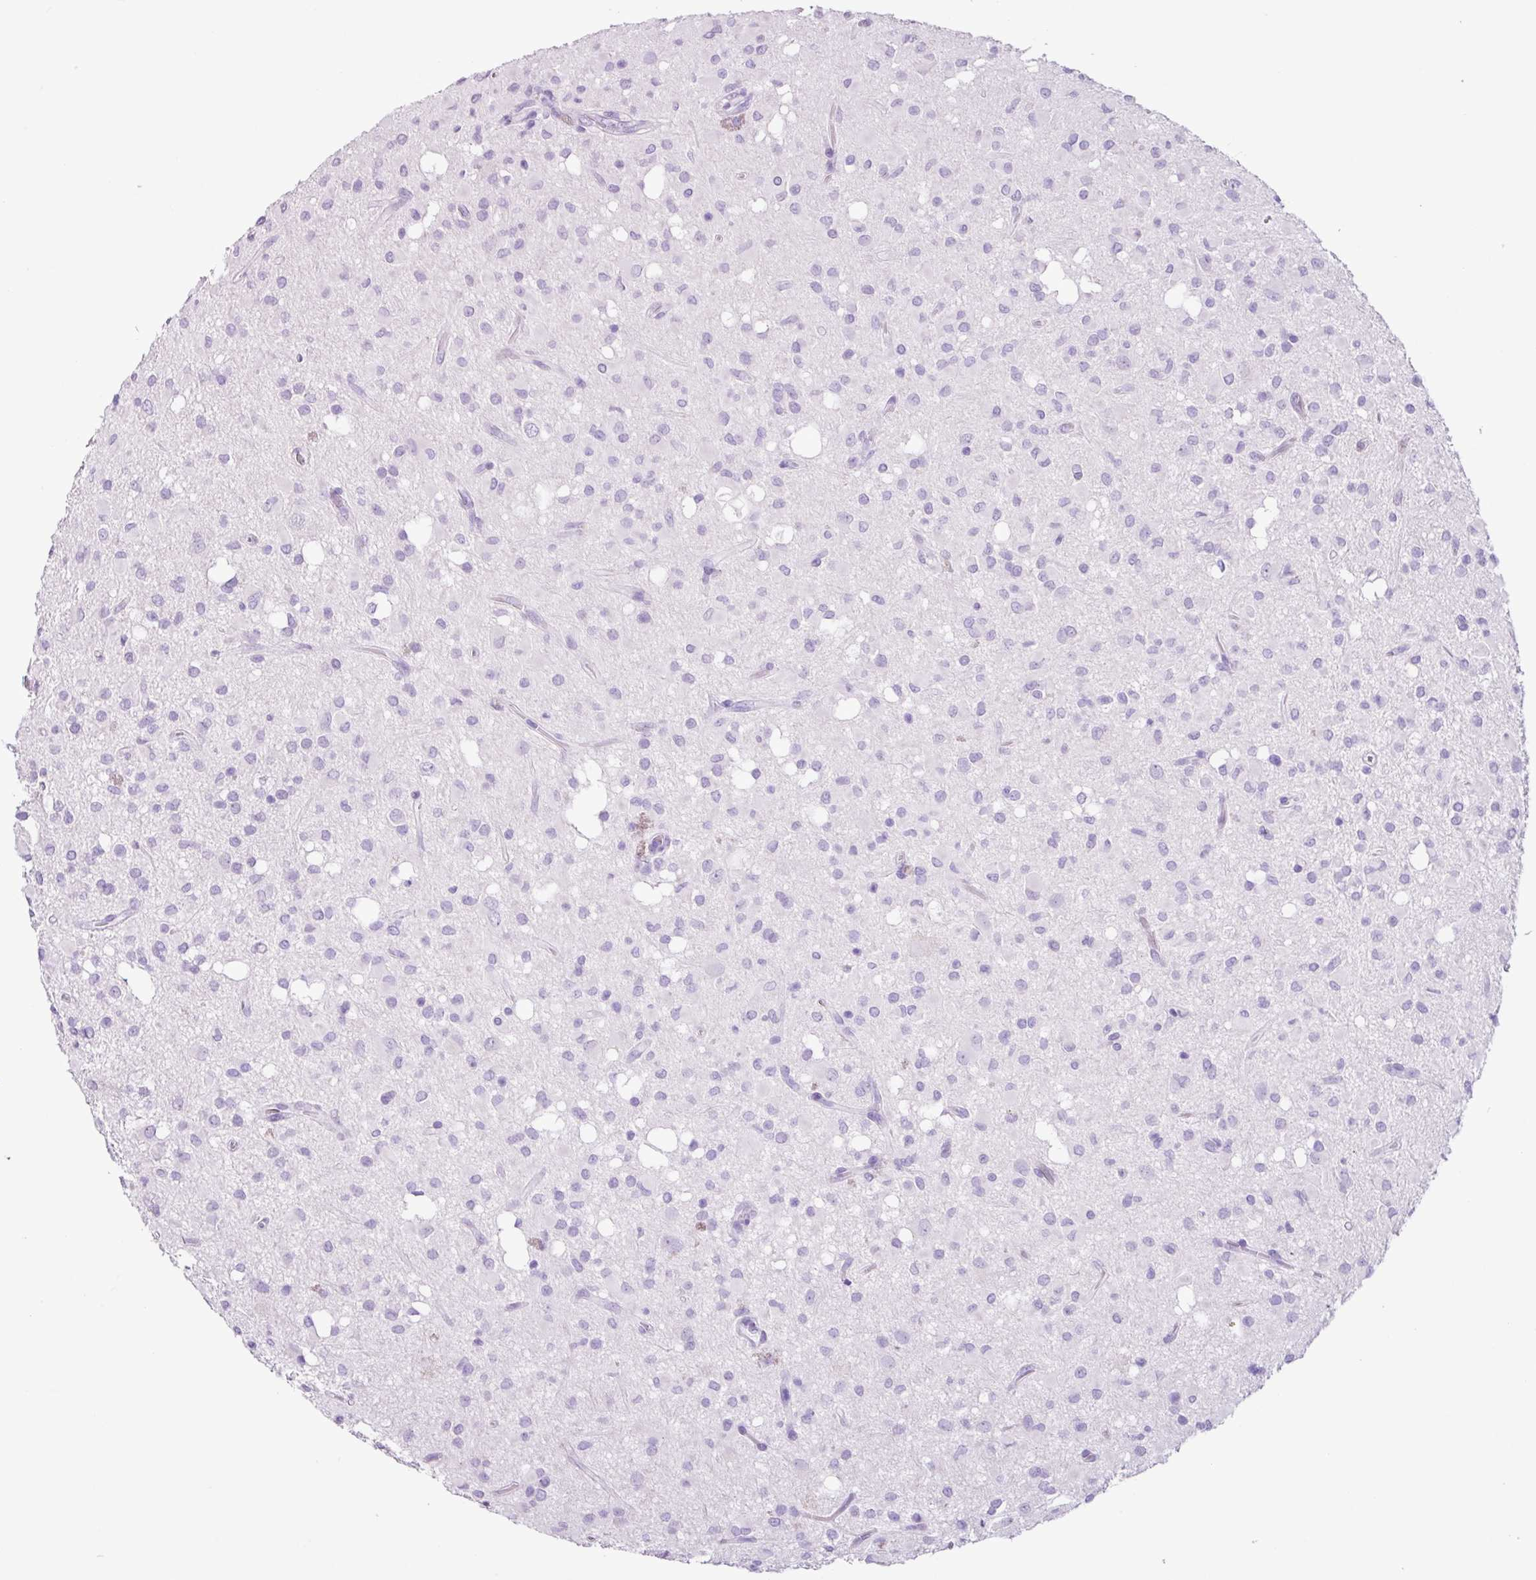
{"staining": {"intensity": "negative", "quantity": "none", "location": "none"}, "tissue": "glioma", "cell_type": "Tumor cells", "image_type": "cancer", "snomed": [{"axis": "morphology", "description": "Glioma, malignant, Low grade"}, {"axis": "topography", "description": "Brain"}], "caption": "Immunohistochemistry (IHC) of glioma demonstrates no expression in tumor cells.", "gene": "PGR", "patient": {"sex": "female", "age": 33}}